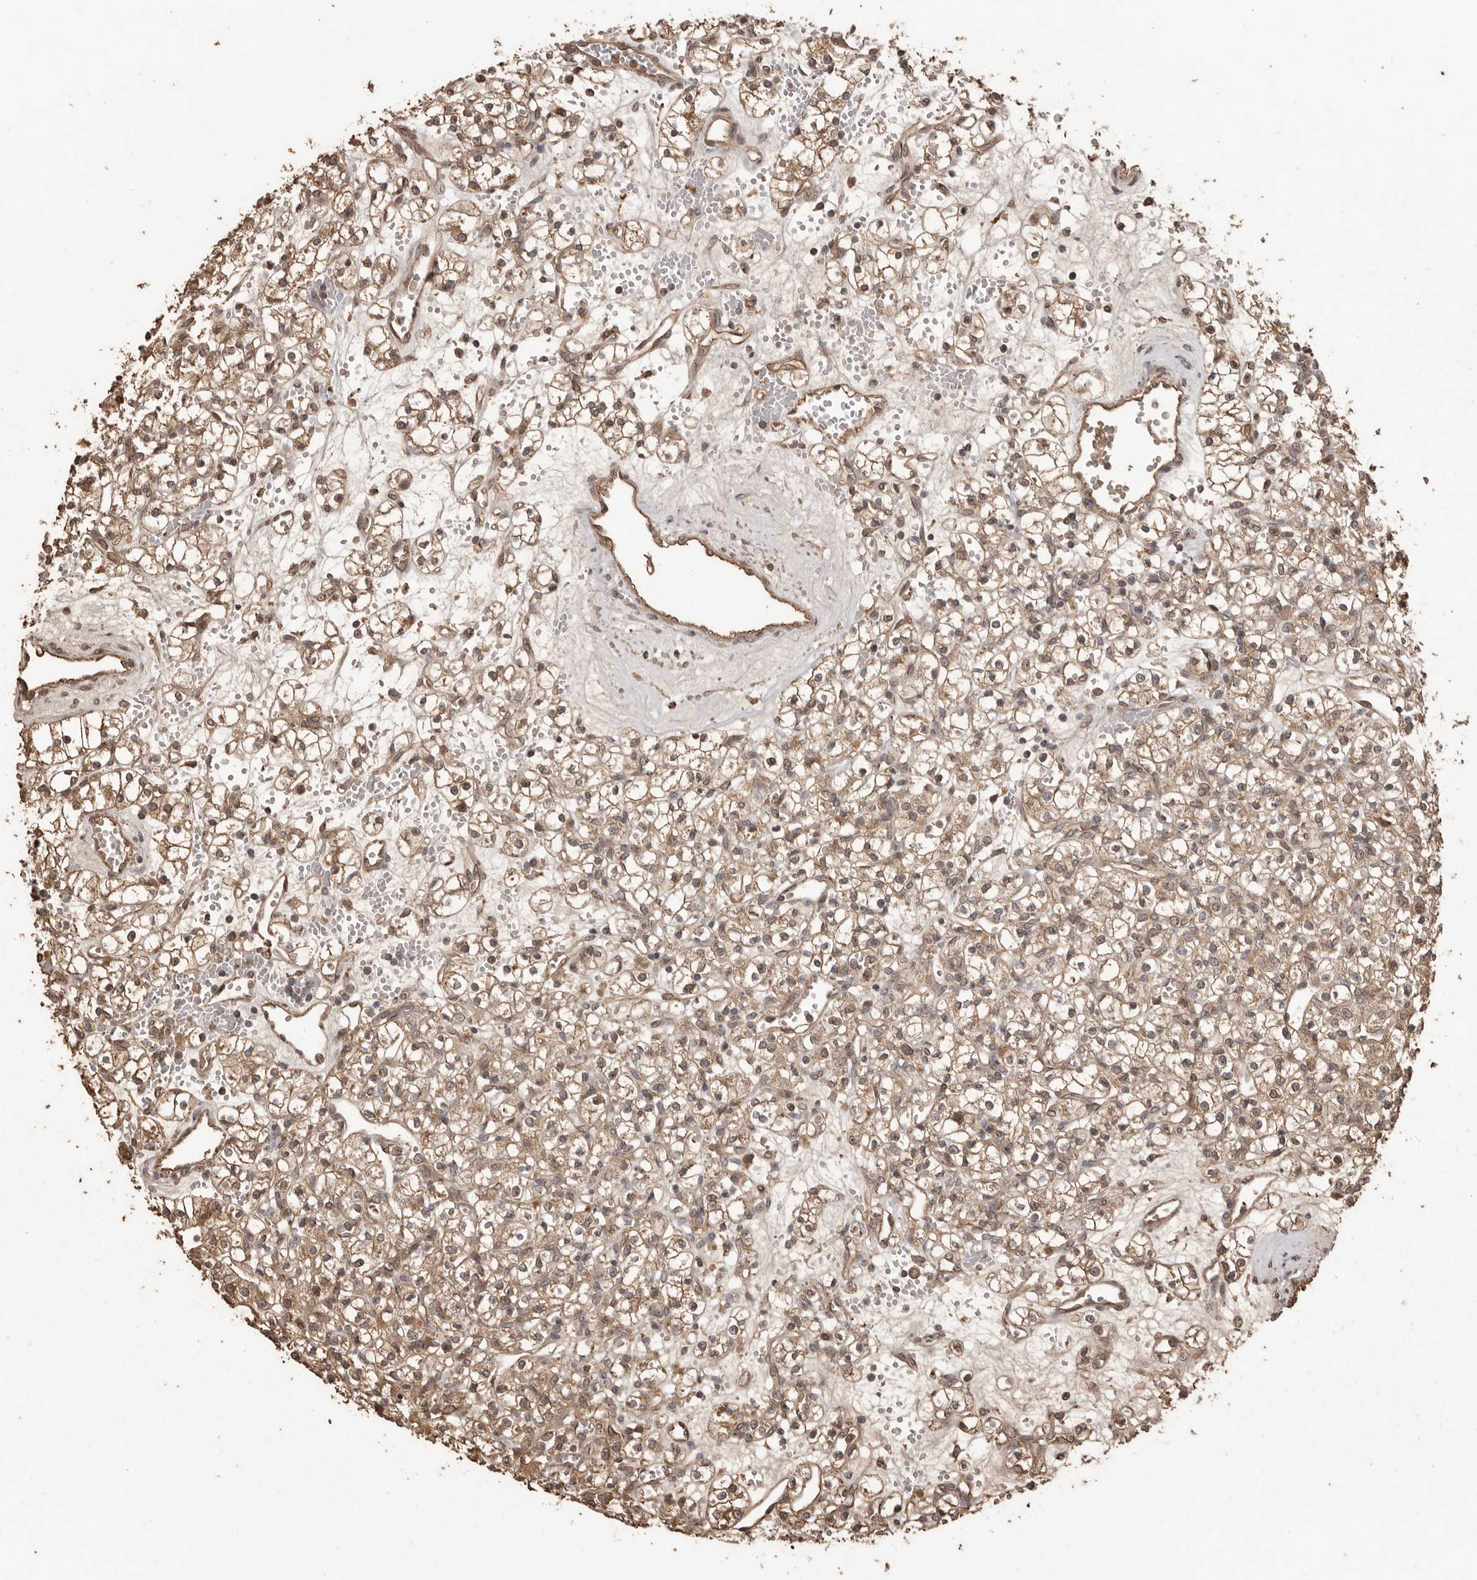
{"staining": {"intensity": "weak", "quantity": ">75%", "location": "cytoplasmic/membranous"}, "tissue": "renal cancer", "cell_type": "Tumor cells", "image_type": "cancer", "snomed": [{"axis": "morphology", "description": "Adenocarcinoma, NOS"}, {"axis": "topography", "description": "Kidney"}], "caption": "A histopathology image of adenocarcinoma (renal) stained for a protein exhibits weak cytoplasmic/membranous brown staining in tumor cells. Nuclei are stained in blue.", "gene": "NUP43", "patient": {"sex": "female", "age": 59}}